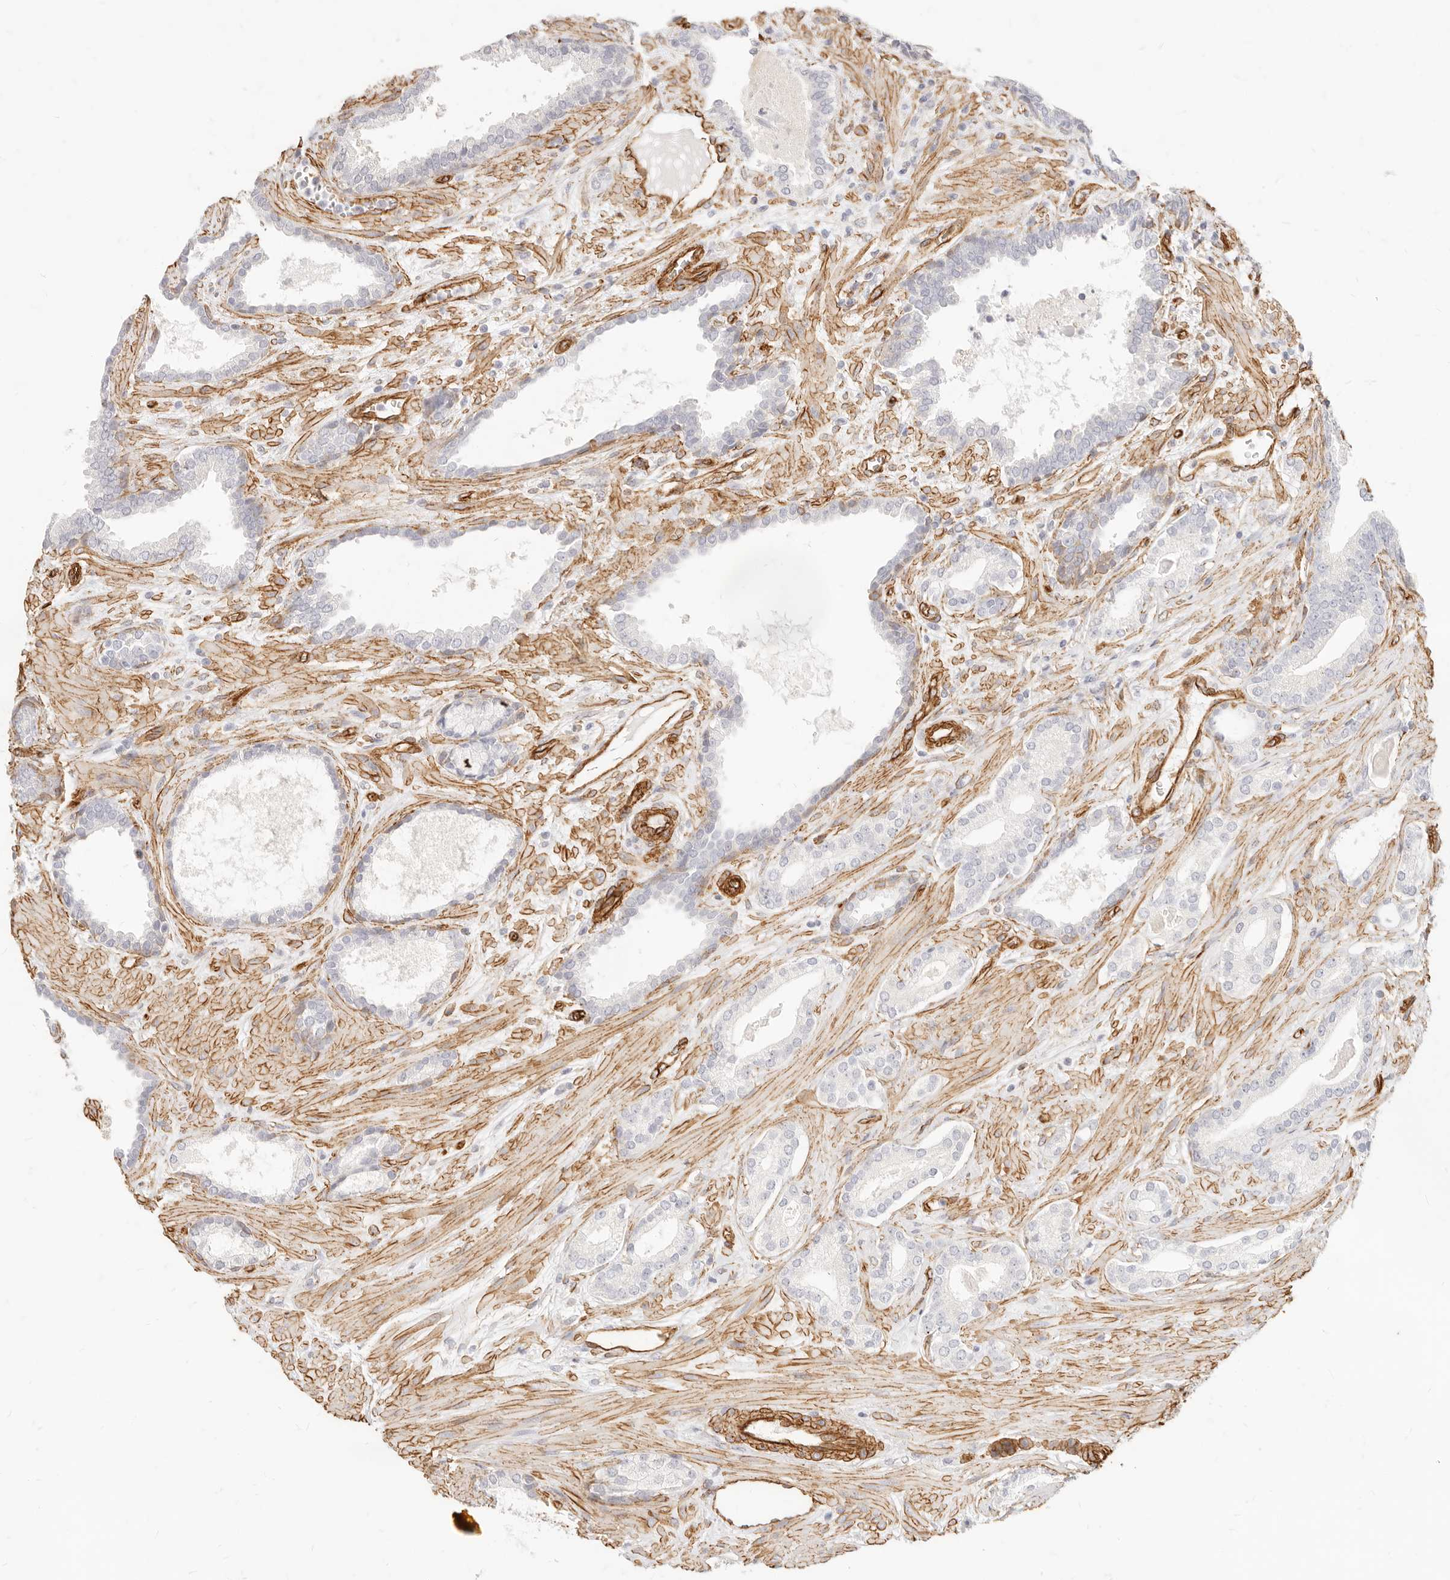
{"staining": {"intensity": "negative", "quantity": "none", "location": "none"}, "tissue": "prostate cancer", "cell_type": "Tumor cells", "image_type": "cancer", "snomed": [{"axis": "morphology", "description": "Adenocarcinoma, Low grade"}, {"axis": "topography", "description": "Prostate"}], "caption": "Protein analysis of prostate cancer (adenocarcinoma (low-grade)) reveals no significant positivity in tumor cells. (Stains: DAB immunohistochemistry (IHC) with hematoxylin counter stain, Microscopy: brightfield microscopy at high magnification).", "gene": "NUS1", "patient": {"sex": "male", "age": 70}}